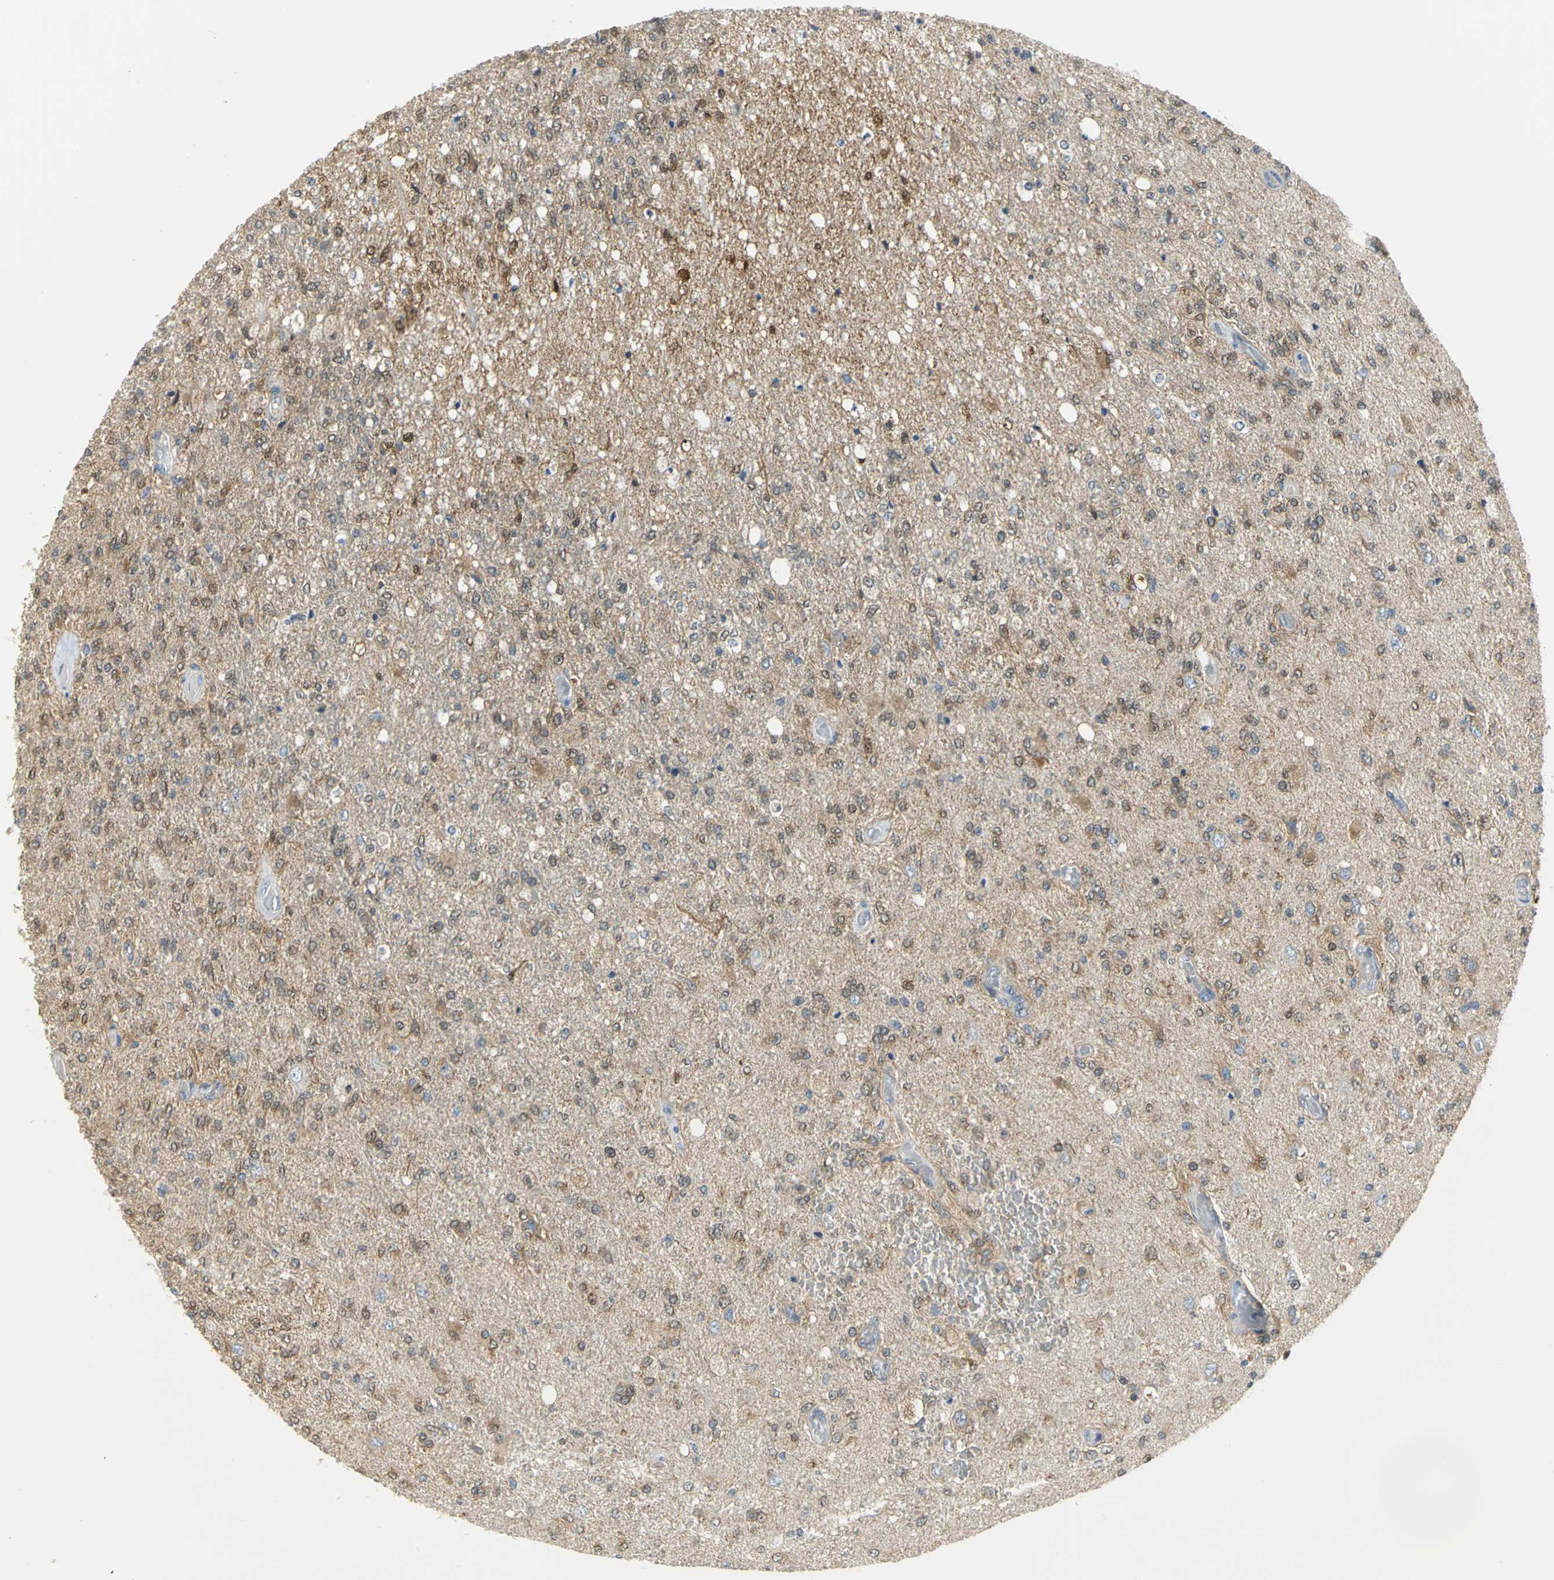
{"staining": {"intensity": "weak", "quantity": "25%-75%", "location": "cytoplasmic/membranous"}, "tissue": "glioma", "cell_type": "Tumor cells", "image_type": "cancer", "snomed": [{"axis": "morphology", "description": "Normal tissue, NOS"}, {"axis": "morphology", "description": "Glioma, malignant, High grade"}, {"axis": "topography", "description": "Cerebral cortex"}], "caption": "Immunohistochemical staining of human glioma reveals weak cytoplasmic/membranous protein expression in about 25%-75% of tumor cells.", "gene": "PGM3", "patient": {"sex": "male", "age": 77}}